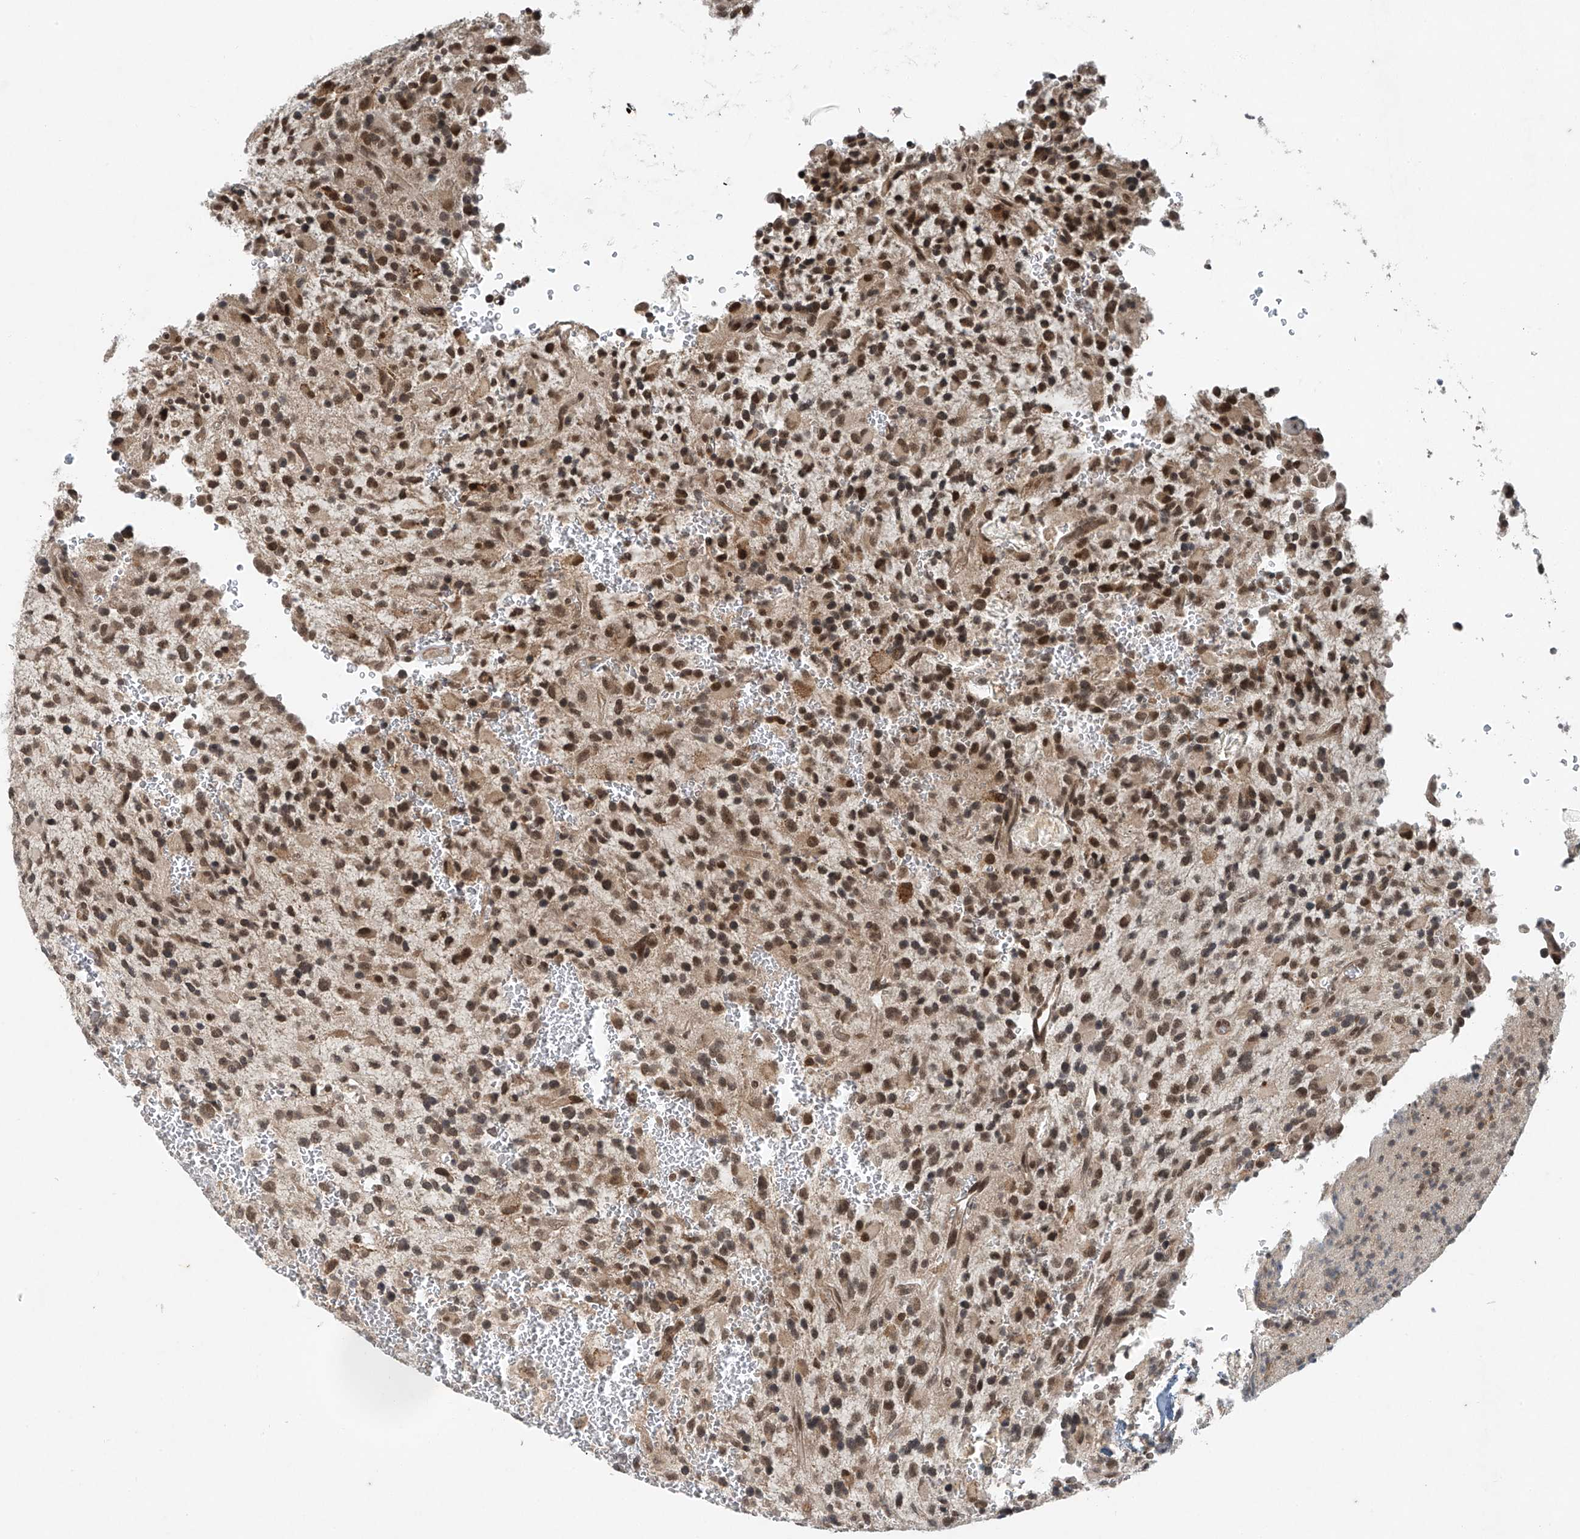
{"staining": {"intensity": "moderate", "quantity": ">75%", "location": "nuclear"}, "tissue": "glioma", "cell_type": "Tumor cells", "image_type": "cancer", "snomed": [{"axis": "morphology", "description": "Glioma, malignant, High grade"}, {"axis": "topography", "description": "Brain"}], "caption": "Immunohistochemistry (DAB) staining of human malignant high-grade glioma exhibits moderate nuclear protein expression in approximately >75% of tumor cells.", "gene": "TAF8", "patient": {"sex": "male", "age": 34}}